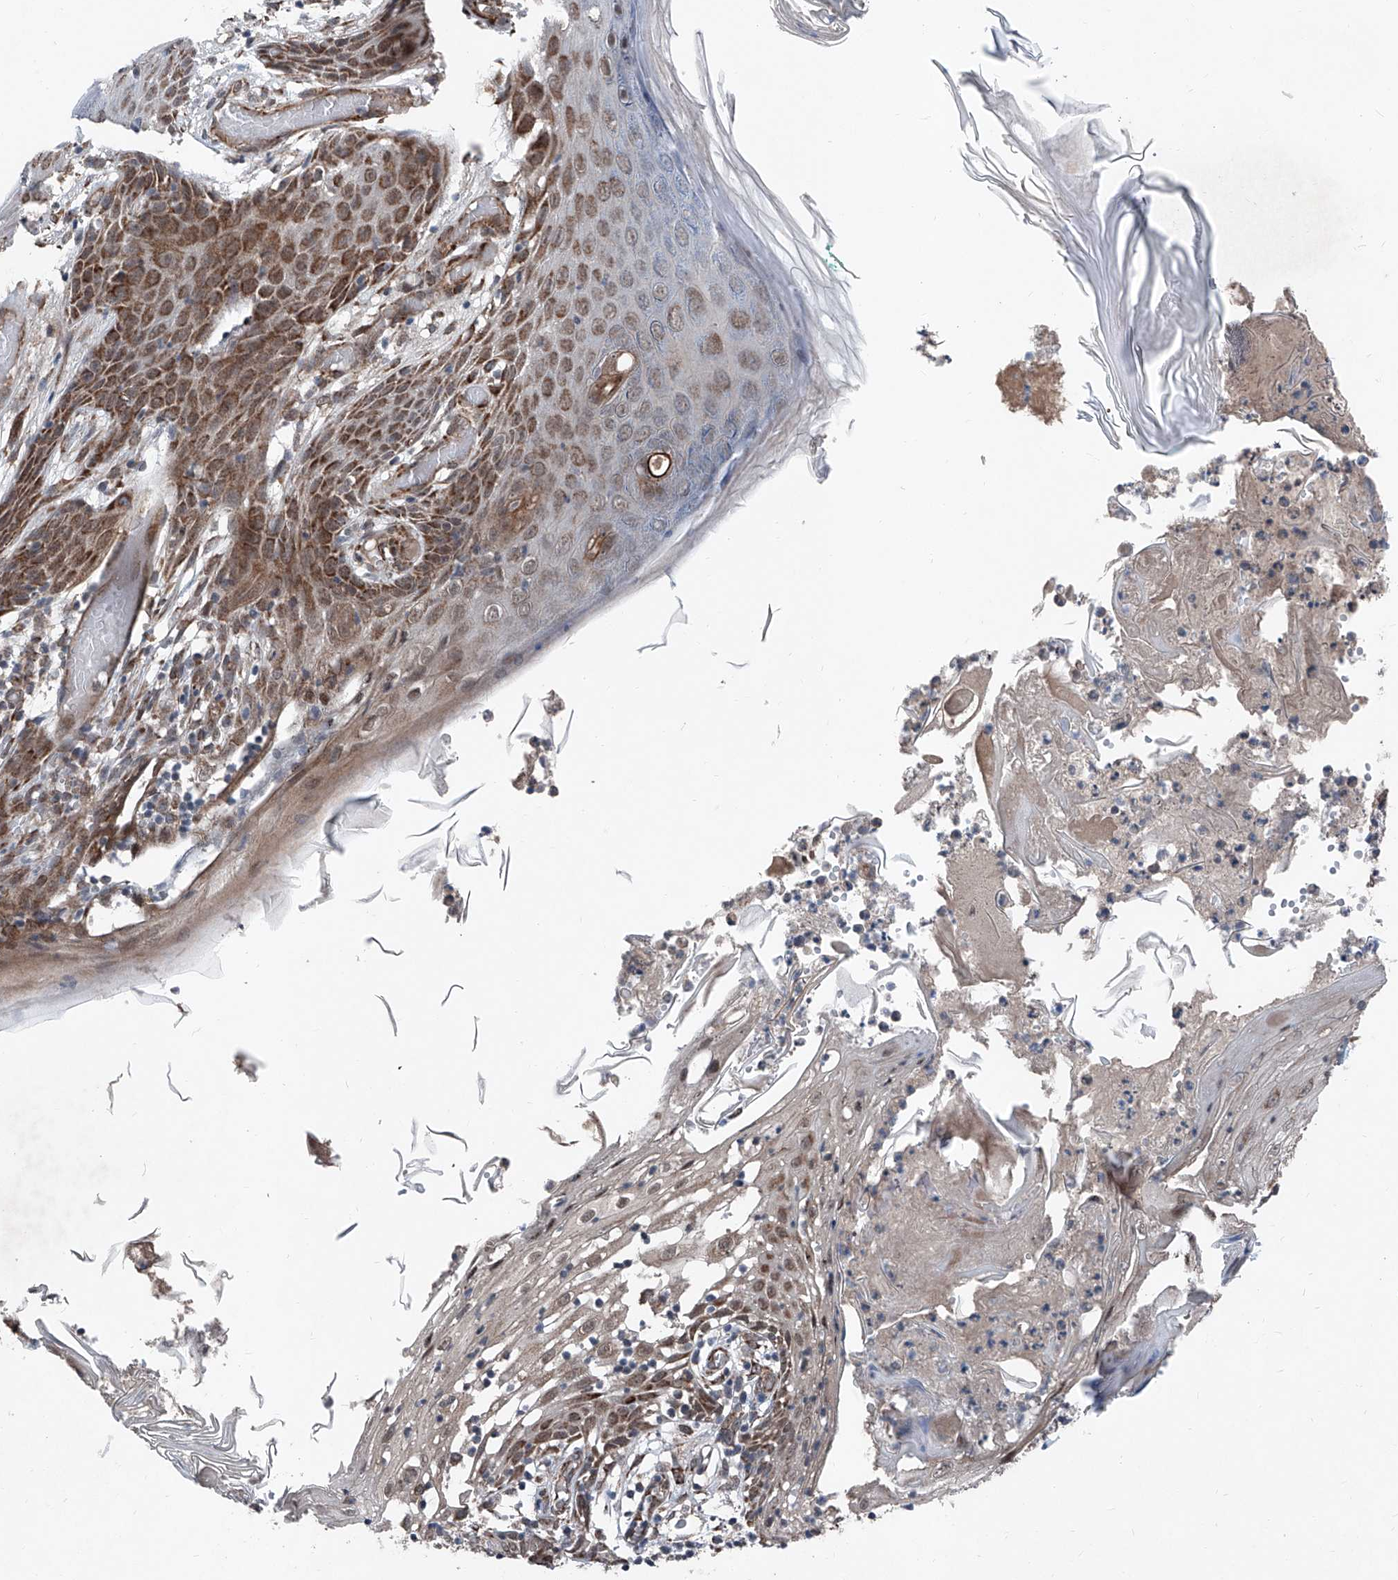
{"staining": {"intensity": "moderate", "quantity": ">75%", "location": "cytoplasmic/membranous"}, "tissue": "skin cancer", "cell_type": "Tumor cells", "image_type": "cancer", "snomed": [{"axis": "morphology", "description": "Squamous cell carcinoma, NOS"}, {"axis": "topography", "description": "Skin"}], "caption": "An image showing moderate cytoplasmic/membranous staining in approximately >75% of tumor cells in skin squamous cell carcinoma, as visualized by brown immunohistochemical staining.", "gene": "COA7", "patient": {"sex": "female", "age": 88}}